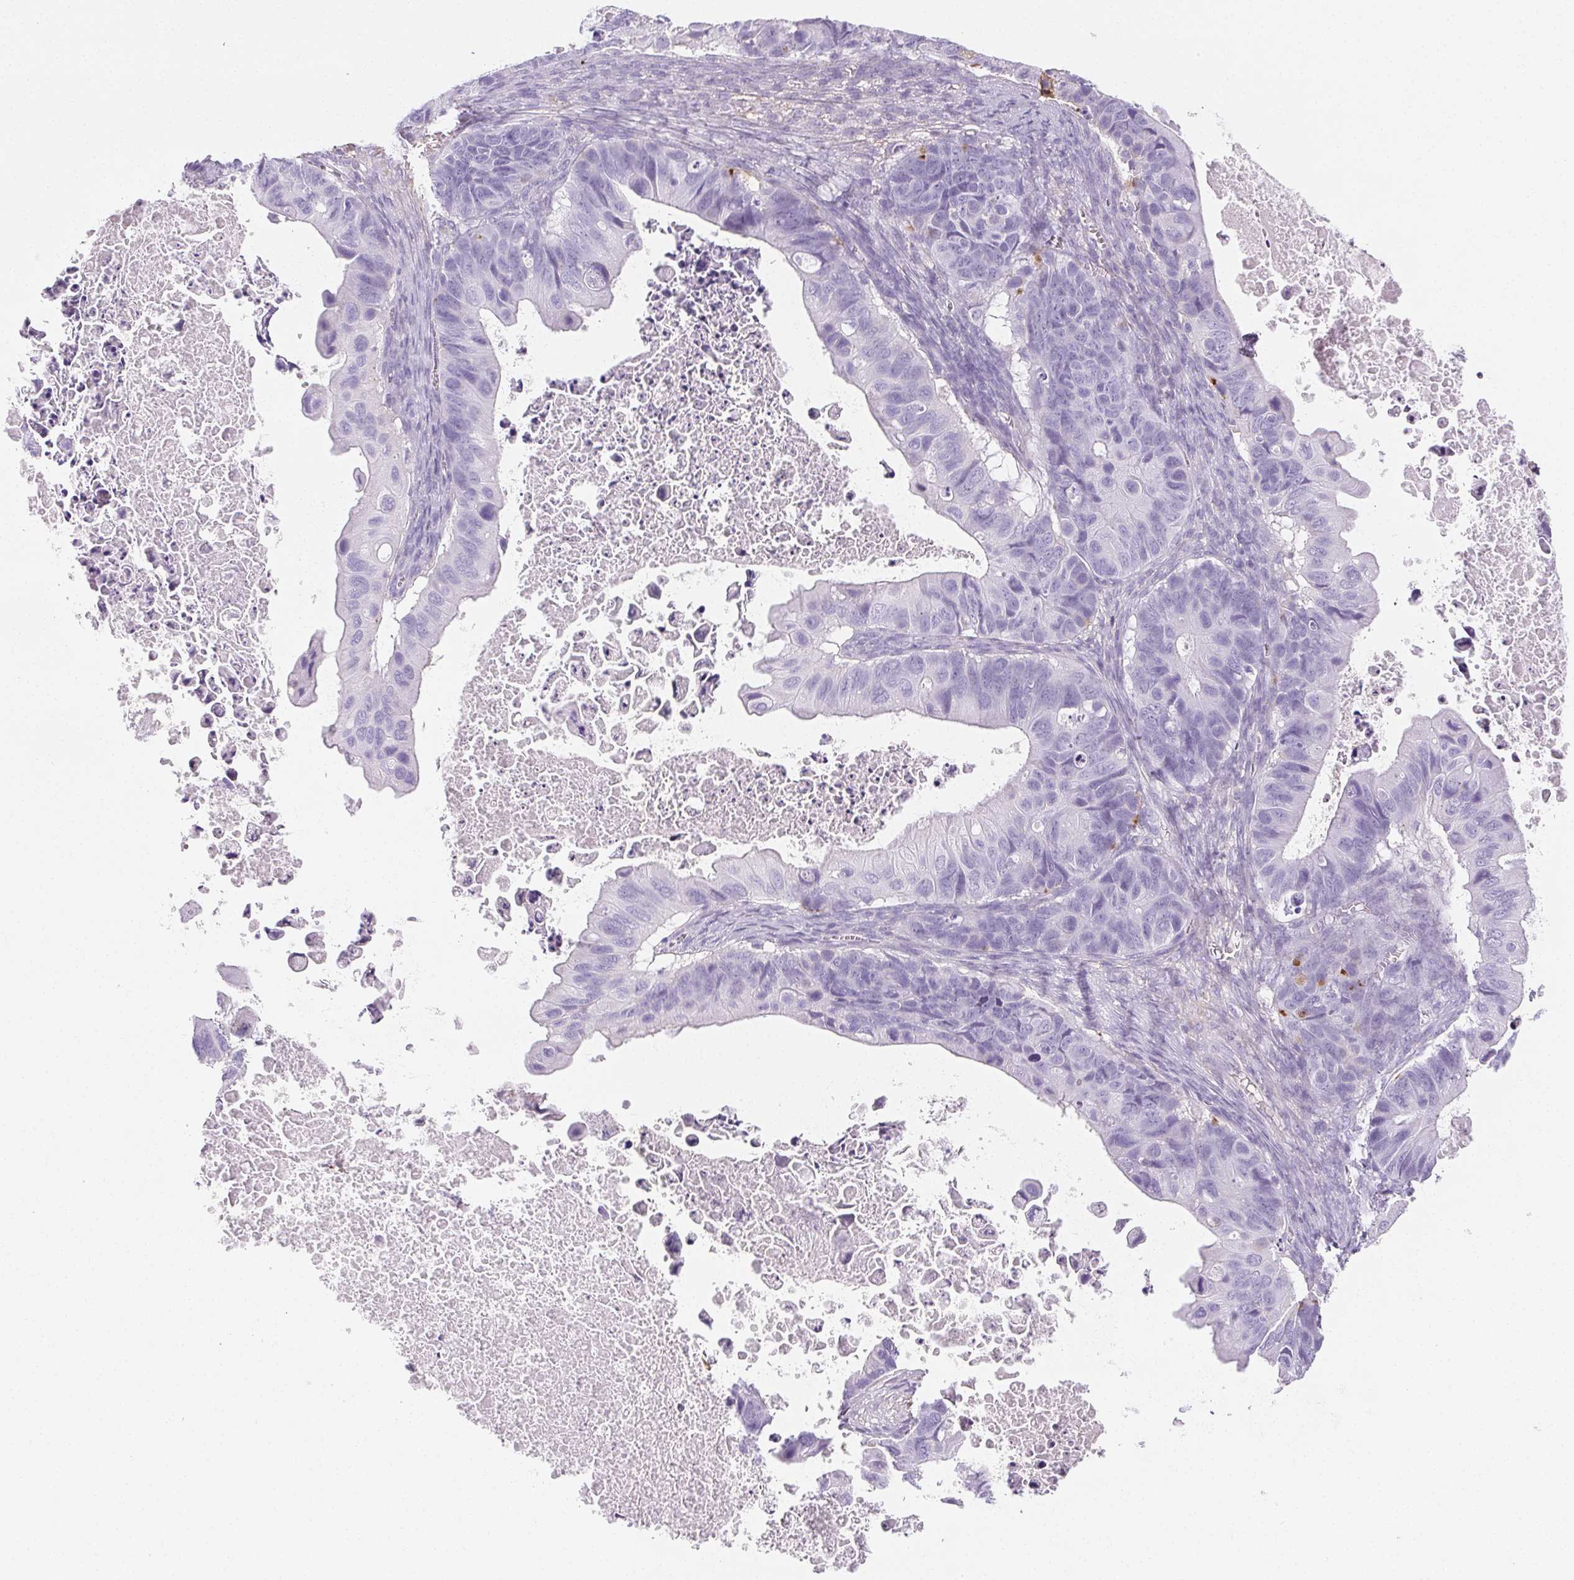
{"staining": {"intensity": "negative", "quantity": "none", "location": "none"}, "tissue": "ovarian cancer", "cell_type": "Tumor cells", "image_type": "cancer", "snomed": [{"axis": "morphology", "description": "Cystadenocarcinoma, mucinous, NOS"}, {"axis": "topography", "description": "Ovary"}], "caption": "The histopathology image shows no staining of tumor cells in ovarian cancer (mucinous cystadenocarcinoma).", "gene": "VTN", "patient": {"sex": "female", "age": 64}}